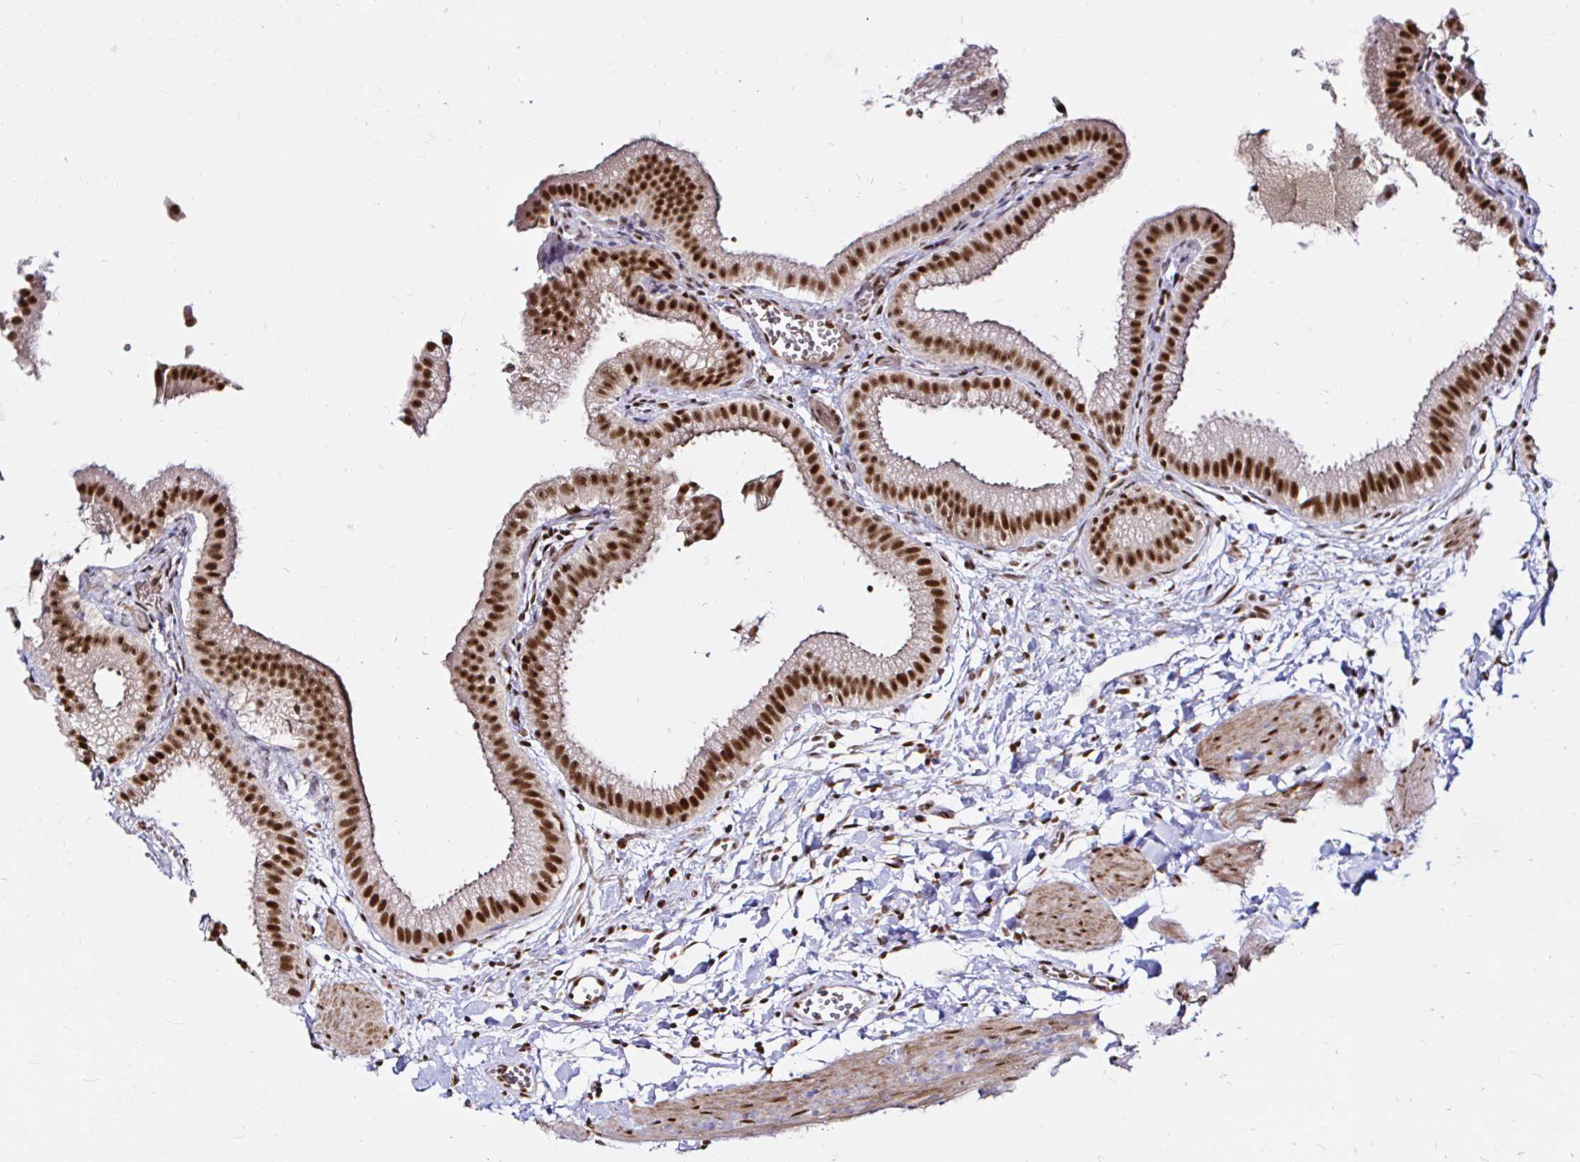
{"staining": {"intensity": "strong", "quantity": ">75%", "location": "nuclear"}, "tissue": "gallbladder", "cell_type": "Glandular cells", "image_type": "normal", "snomed": [{"axis": "morphology", "description": "Normal tissue, NOS"}, {"axis": "topography", "description": "Gallbladder"}], "caption": "Human gallbladder stained with a brown dye reveals strong nuclear positive positivity in about >75% of glandular cells.", "gene": "SNRPC", "patient": {"sex": "female", "age": 63}}